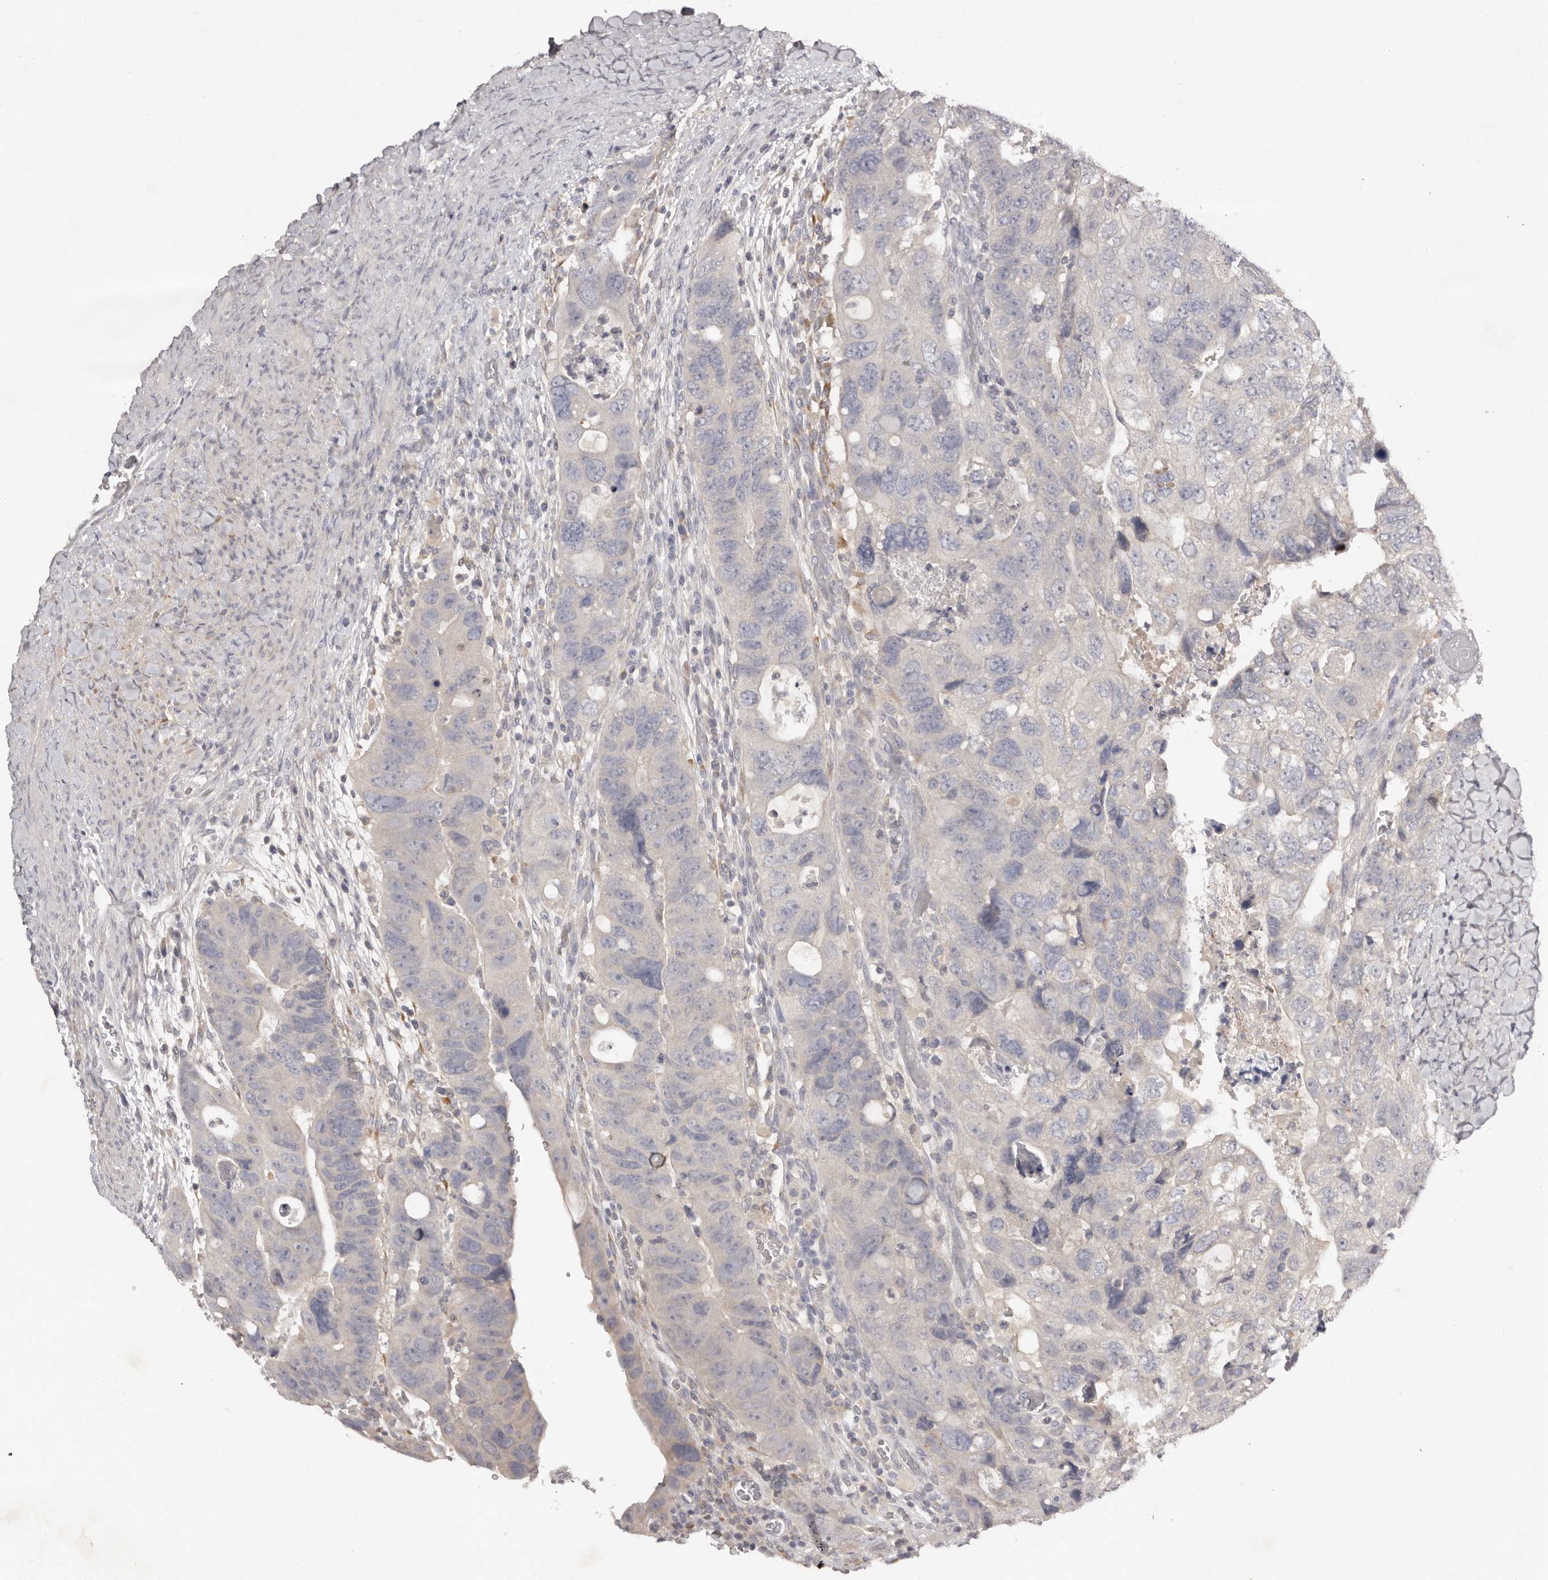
{"staining": {"intensity": "negative", "quantity": "none", "location": "none"}, "tissue": "colorectal cancer", "cell_type": "Tumor cells", "image_type": "cancer", "snomed": [{"axis": "morphology", "description": "Adenocarcinoma, NOS"}, {"axis": "topography", "description": "Rectum"}], "caption": "An IHC histopathology image of colorectal cancer (adenocarcinoma) is shown. There is no staining in tumor cells of colorectal cancer (adenocarcinoma).", "gene": "SCUBE2", "patient": {"sex": "male", "age": 59}}